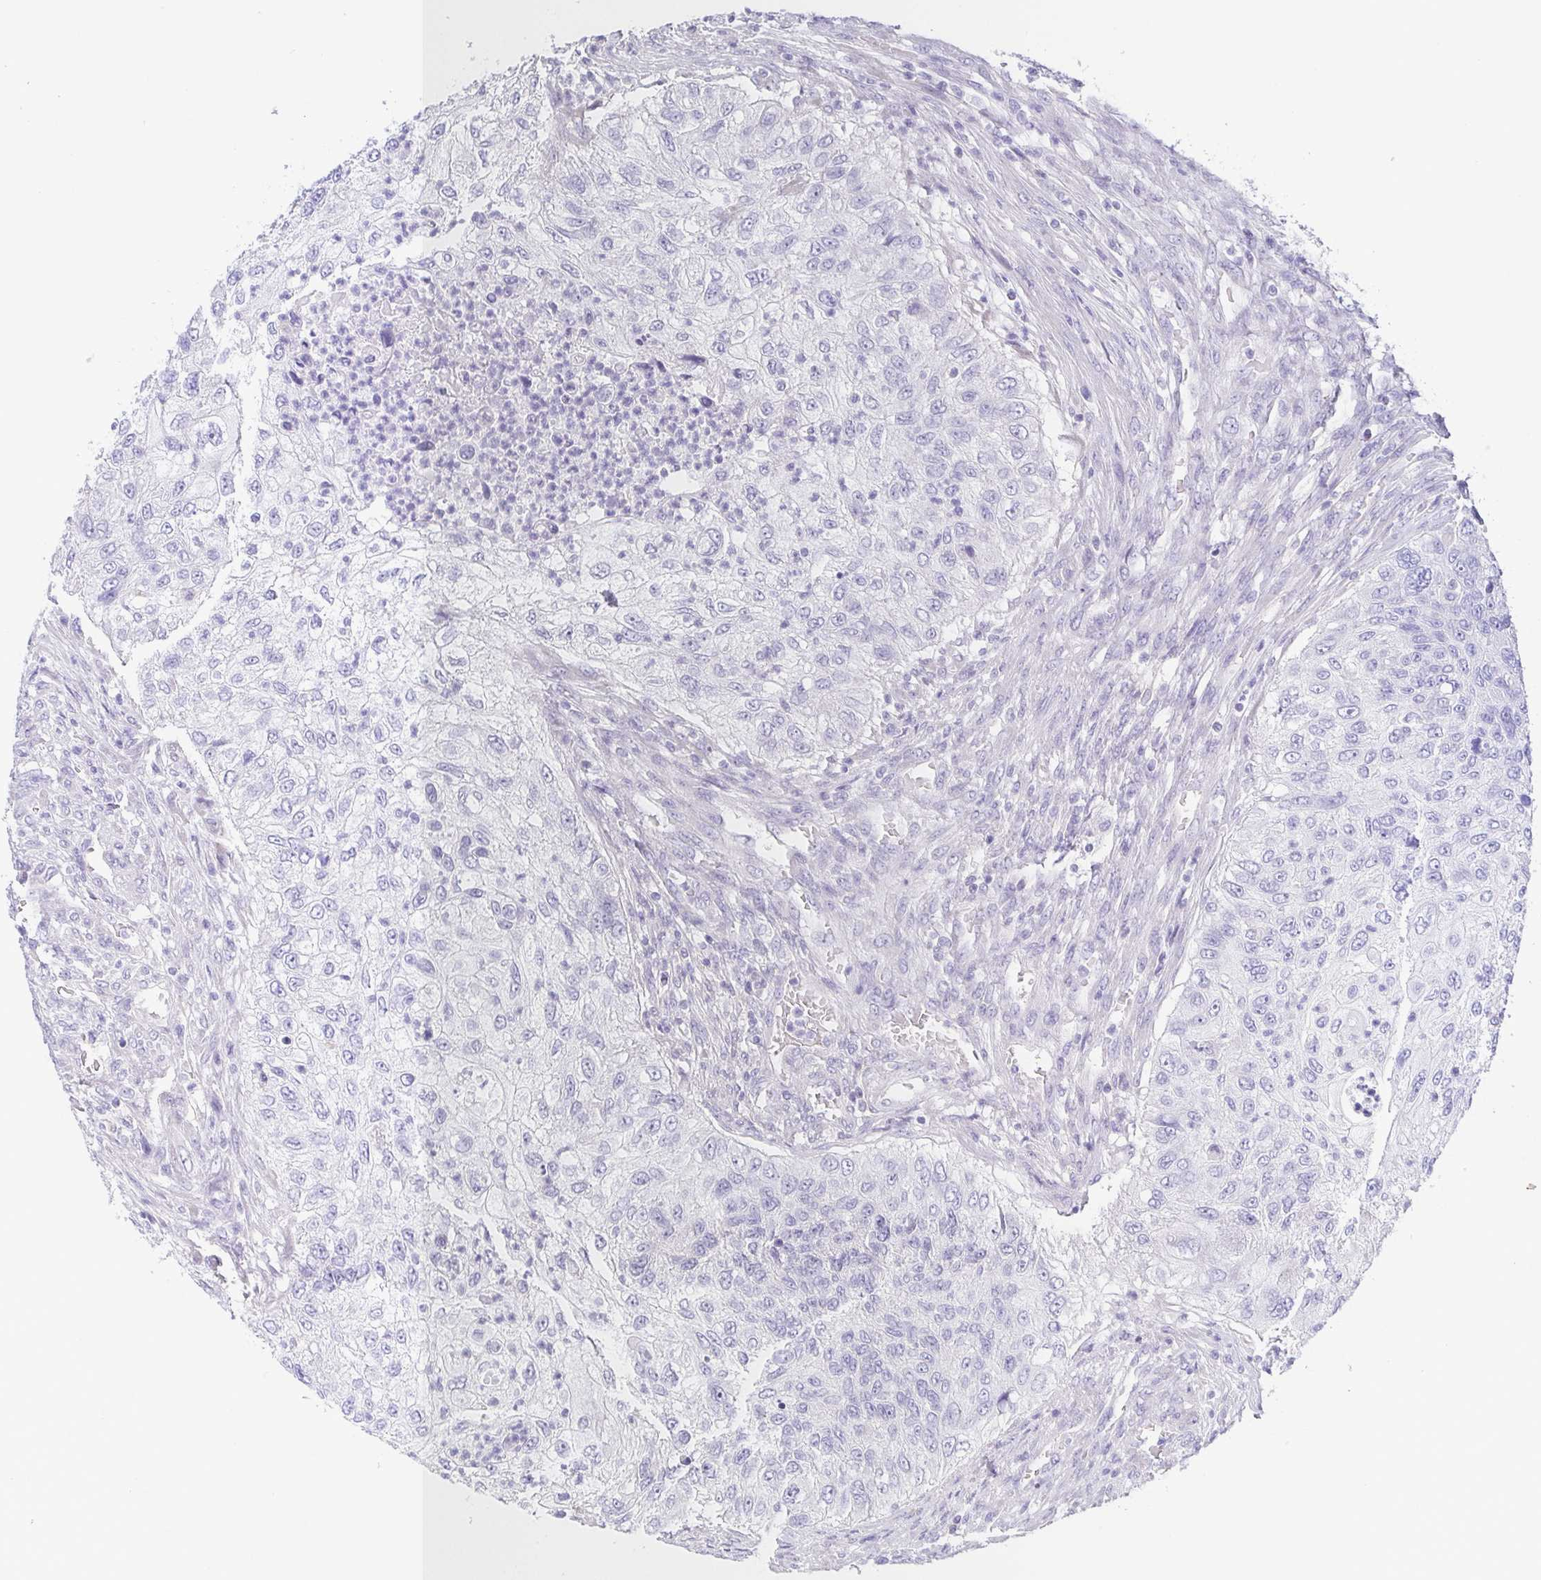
{"staining": {"intensity": "negative", "quantity": "none", "location": "none"}, "tissue": "urothelial cancer", "cell_type": "Tumor cells", "image_type": "cancer", "snomed": [{"axis": "morphology", "description": "Urothelial carcinoma, High grade"}, {"axis": "topography", "description": "Urinary bladder"}], "caption": "This is an immunohistochemistry photomicrograph of urothelial cancer. There is no positivity in tumor cells.", "gene": "PKDREJ", "patient": {"sex": "female", "age": 60}}